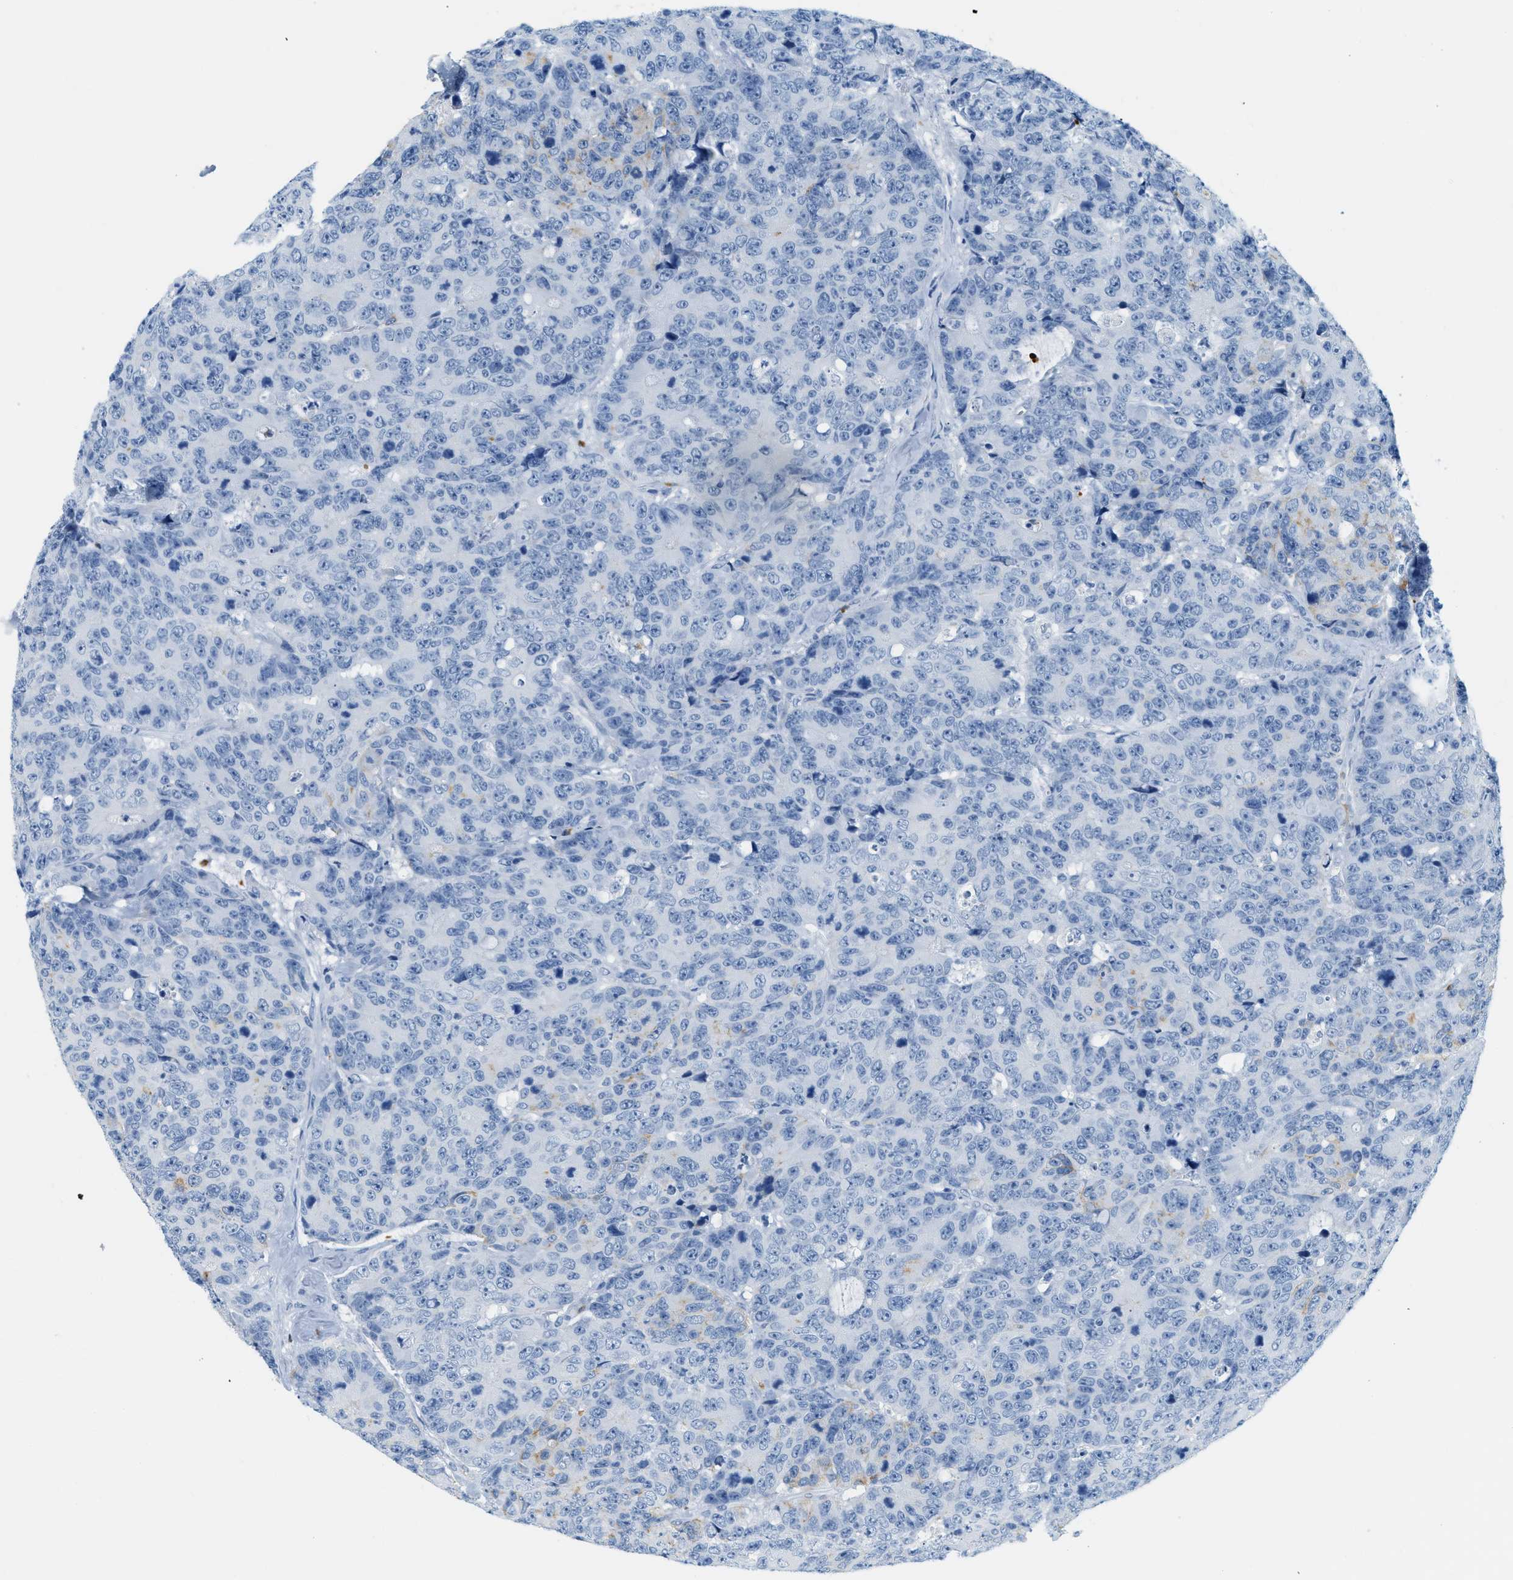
{"staining": {"intensity": "negative", "quantity": "none", "location": "none"}, "tissue": "colorectal cancer", "cell_type": "Tumor cells", "image_type": "cancer", "snomed": [{"axis": "morphology", "description": "Adenocarcinoma, NOS"}, {"axis": "topography", "description": "Colon"}], "caption": "Colorectal adenocarcinoma was stained to show a protein in brown. There is no significant positivity in tumor cells.", "gene": "LCN2", "patient": {"sex": "female", "age": 86}}